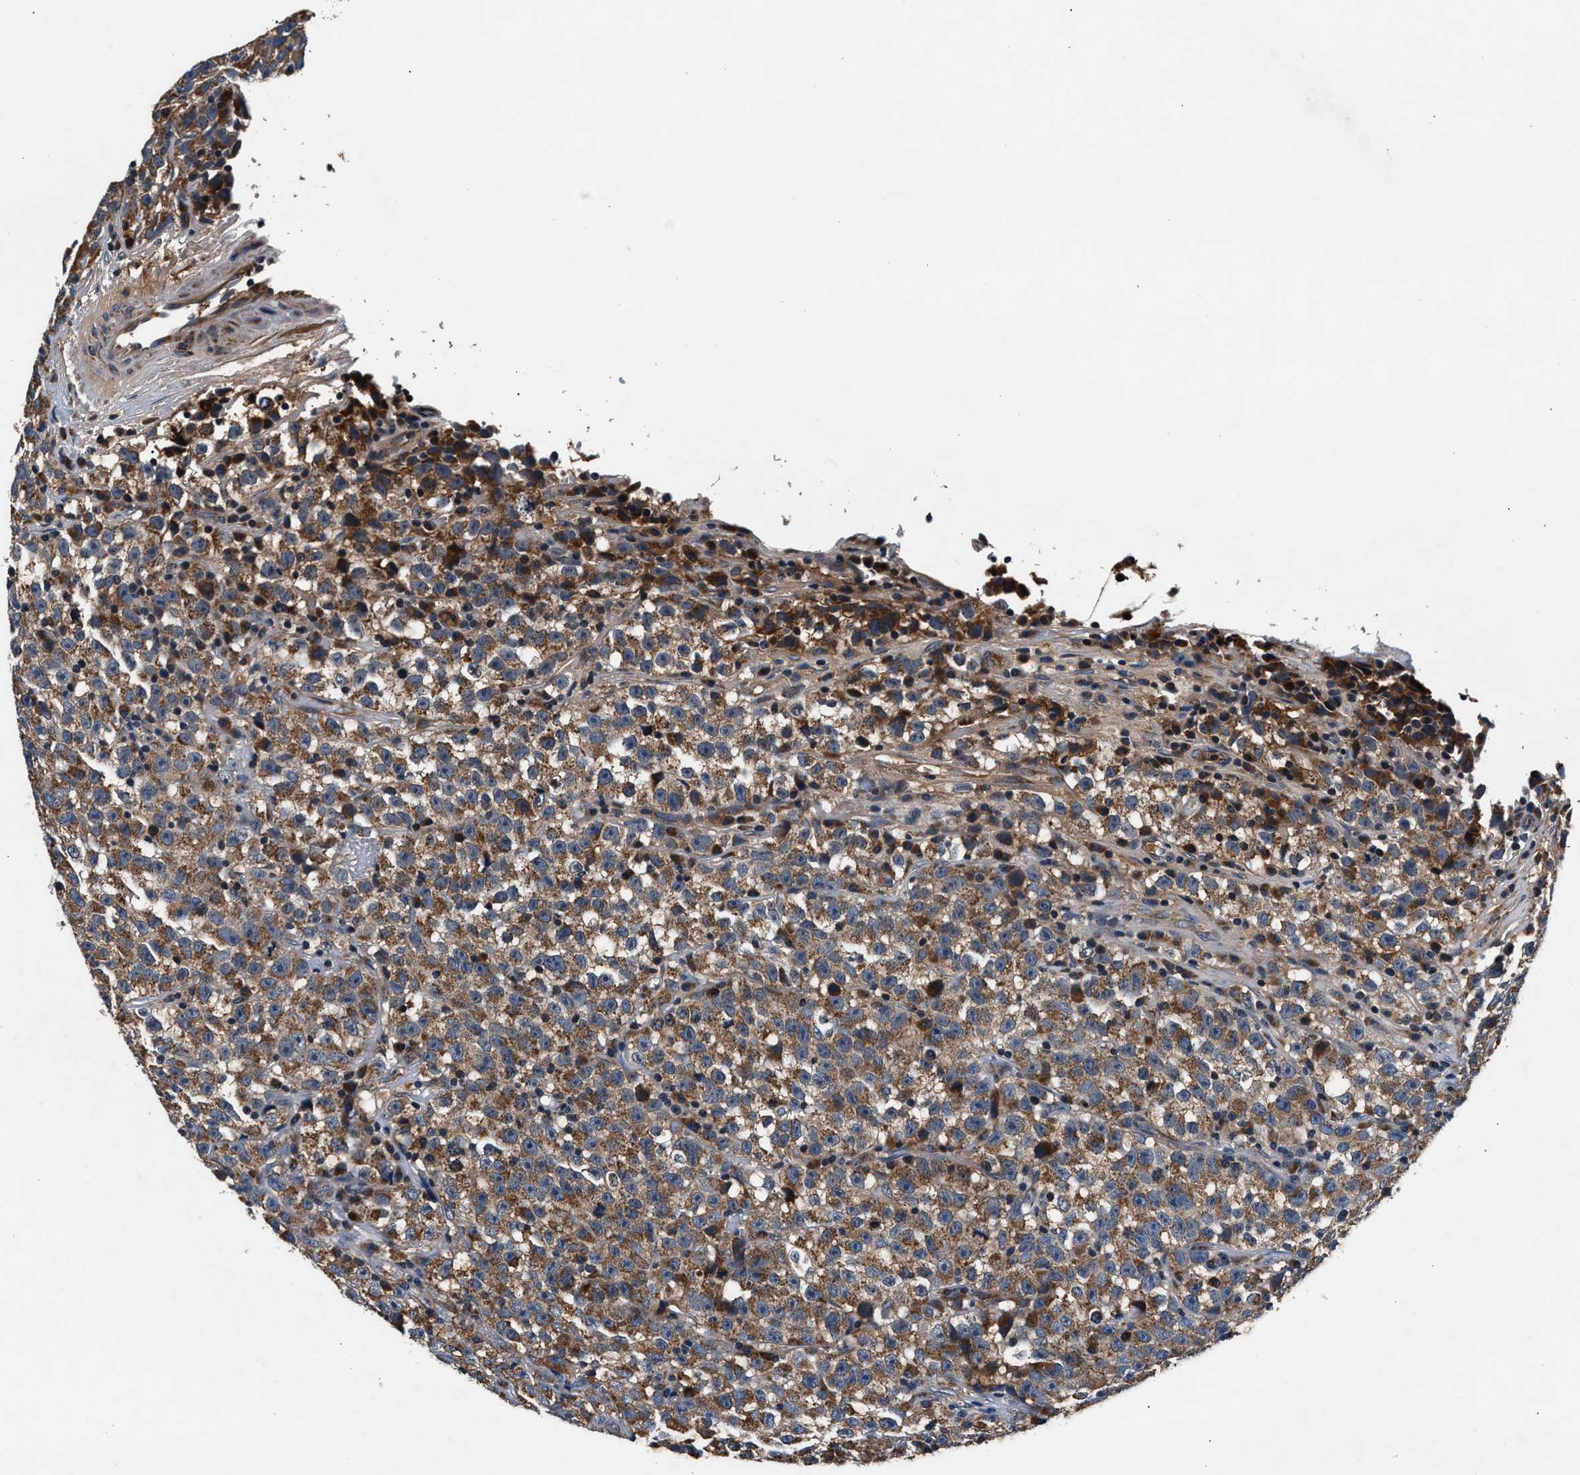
{"staining": {"intensity": "moderate", "quantity": ">75%", "location": "cytoplasmic/membranous"}, "tissue": "testis cancer", "cell_type": "Tumor cells", "image_type": "cancer", "snomed": [{"axis": "morphology", "description": "Seminoma, NOS"}, {"axis": "topography", "description": "Testis"}], "caption": "A brown stain shows moderate cytoplasmic/membranous staining of a protein in human testis seminoma tumor cells.", "gene": "IMMT", "patient": {"sex": "male", "age": 22}}